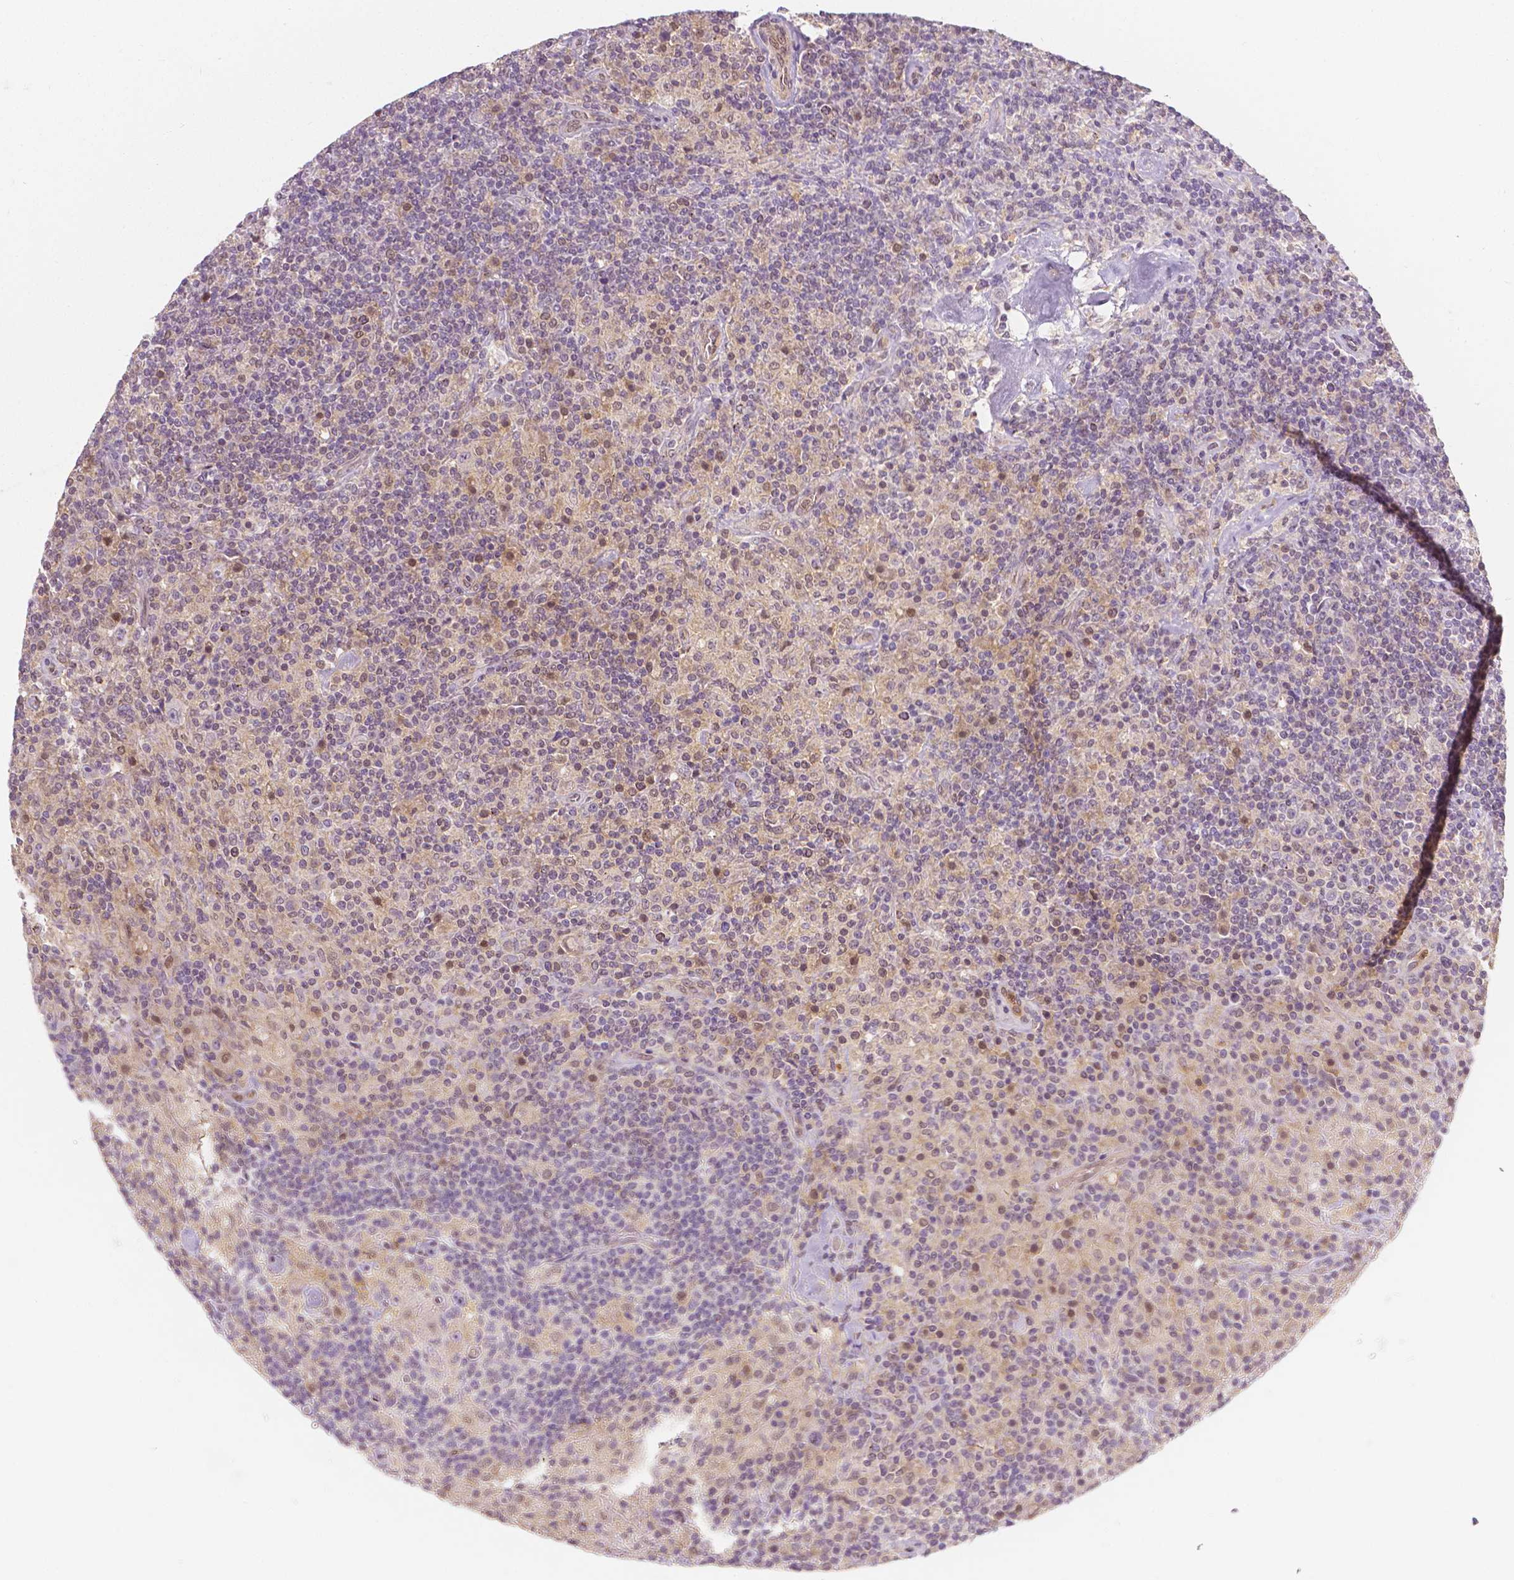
{"staining": {"intensity": "negative", "quantity": "none", "location": "none"}, "tissue": "lymphoma", "cell_type": "Tumor cells", "image_type": "cancer", "snomed": [{"axis": "morphology", "description": "Hodgkin's disease, NOS"}, {"axis": "topography", "description": "Lymph node"}], "caption": "There is no significant staining in tumor cells of lymphoma.", "gene": "NAPRT", "patient": {"sex": "male", "age": 70}}